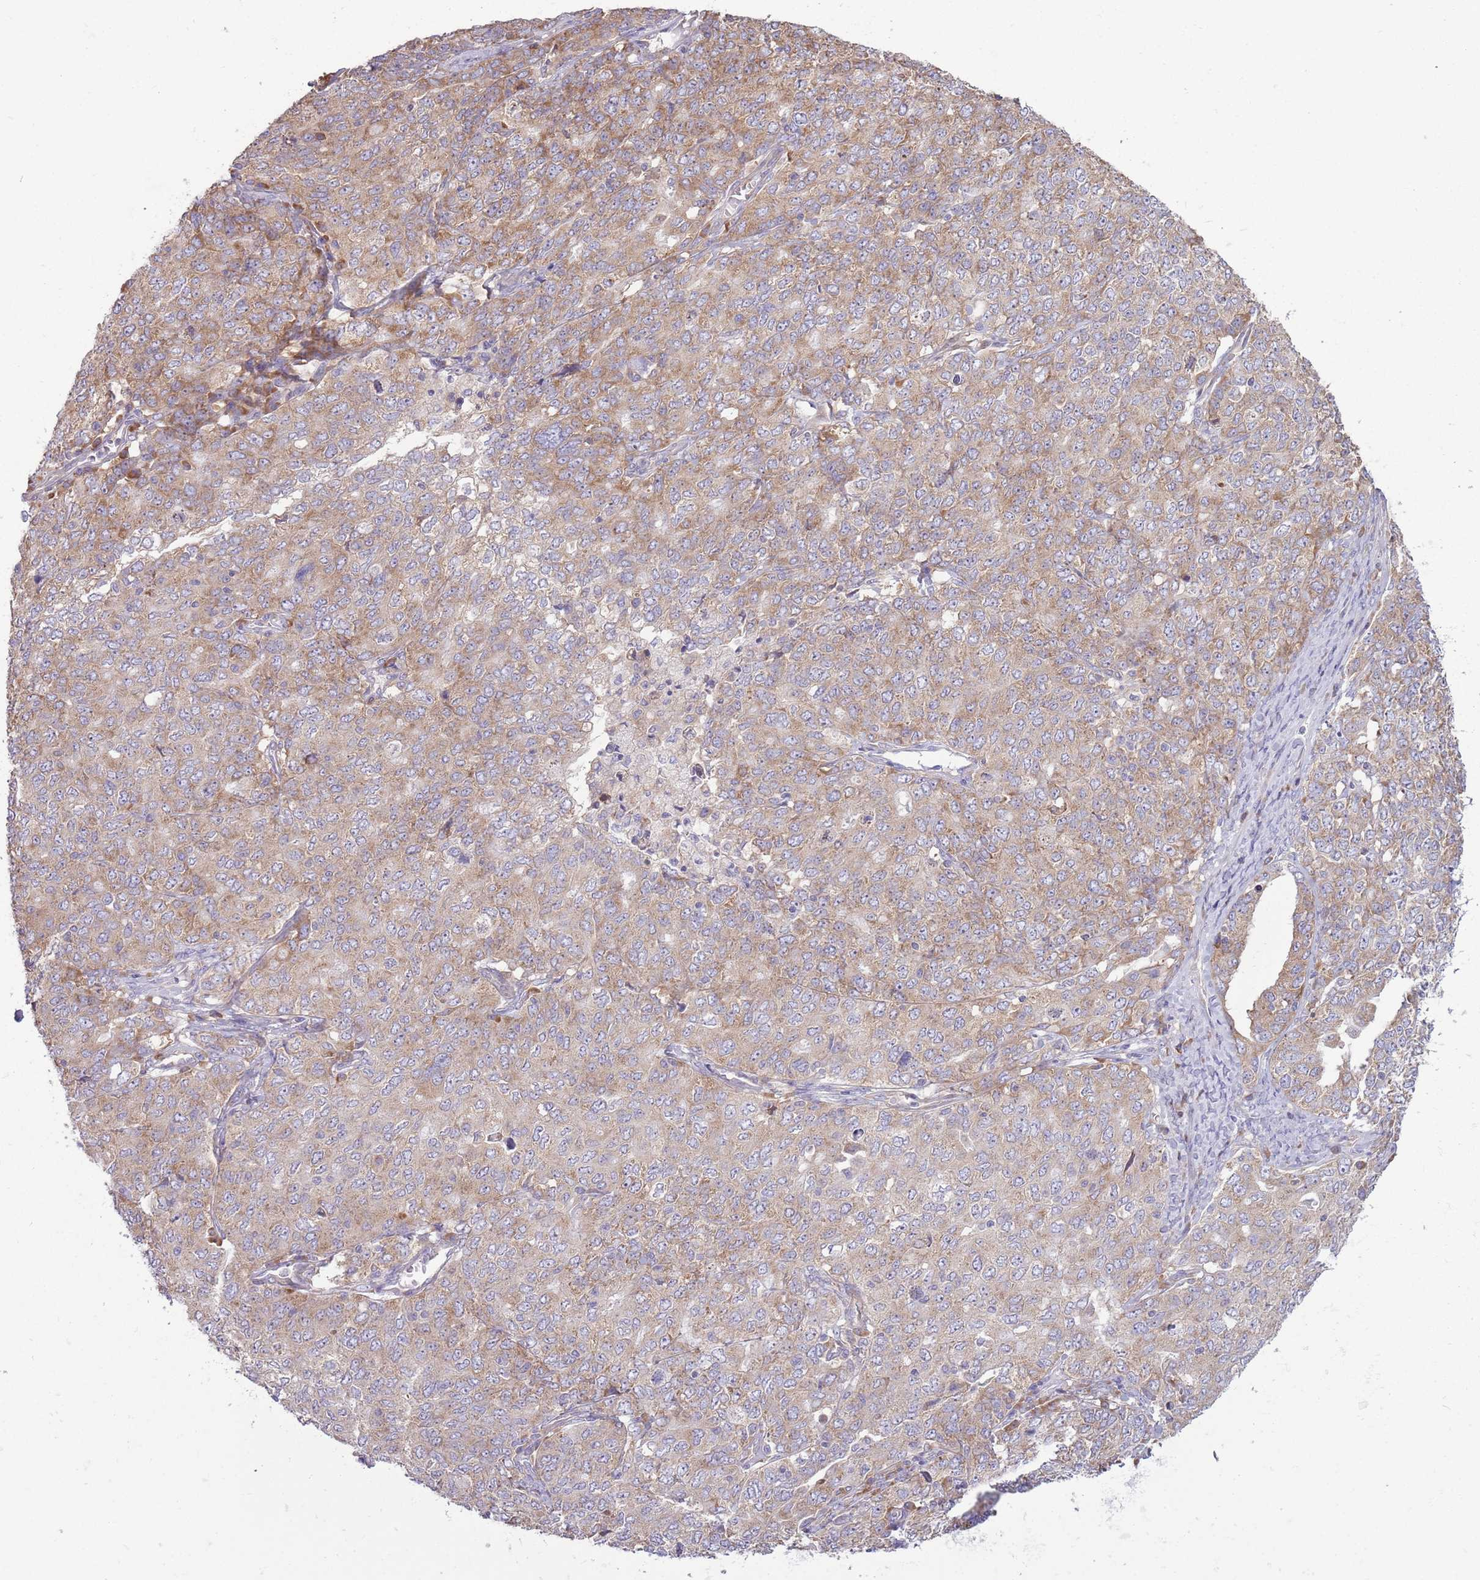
{"staining": {"intensity": "moderate", "quantity": "25%-75%", "location": "cytoplasmic/membranous"}, "tissue": "ovarian cancer", "cell_type": "Tumor cells", "image_type": "cancer", "snomed": [{"axis": "morphology", "description": "Carcinoma, endometroid"}, {"axis": "topography", "description": "Ovary"}], "caption": "Immunohistochemistry (IHC) staining of ovarian endometroid carcinoma, which shows medium levels of moderate cytoplasmic/membranous staining in about 25%-75% of tumor cells indicating moderate cytoplasmic/membranous protein staining. The staining was performed using DAB (3,3'-diaminobenzidine) (brown) for protein detection and nuclei were counterstained in hematoxylin (blue).", "gene": "RPL17-C18orf32", "patient": {"sex": "female", "age": 62}}